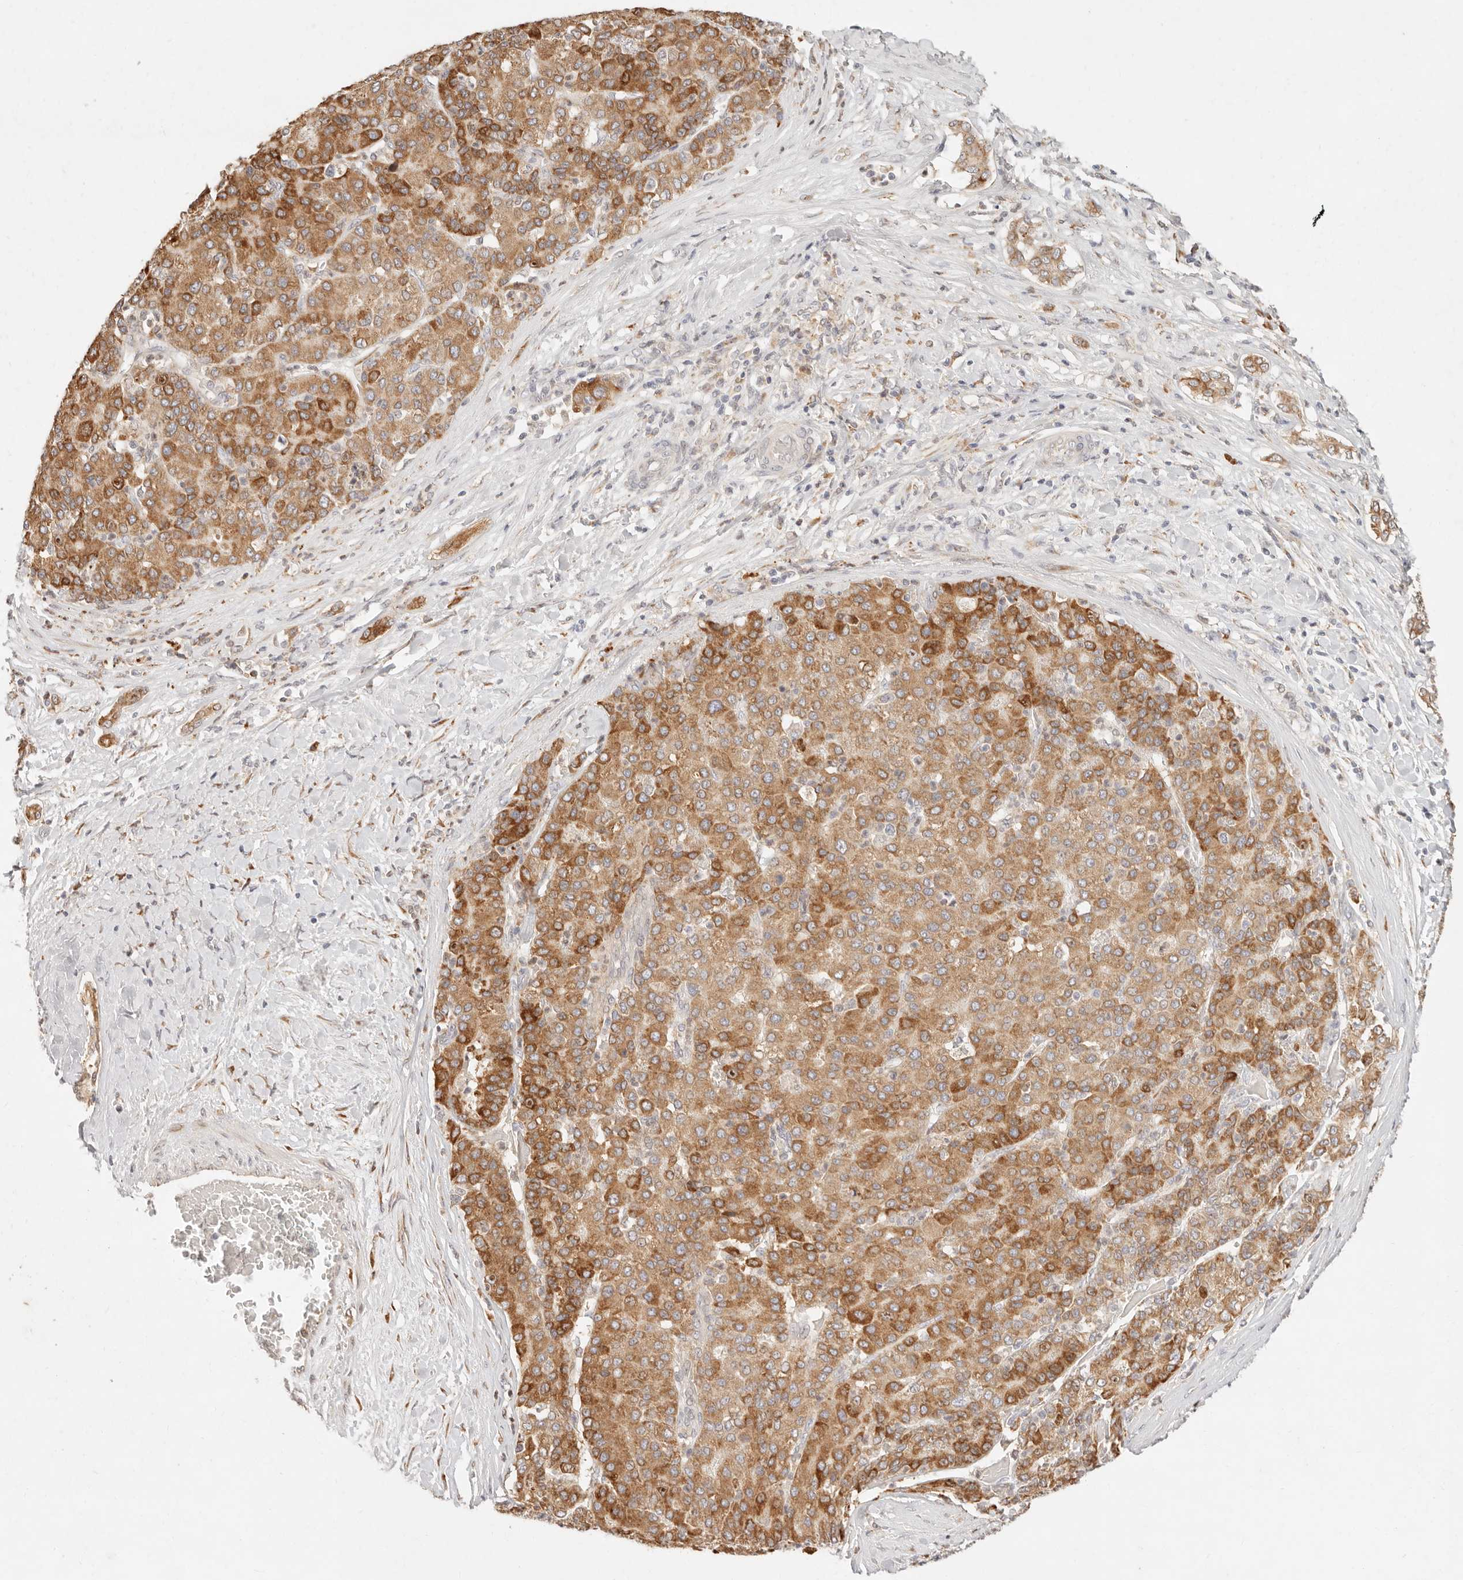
{"staining": {"intensity": "strong", "quantity": ">75%", "location": "cytoplasmic/membranous"}, "tissue": "liver cancer", "cell_type": "Tumor cells", "image_type": "cancer", "snomed": [{"axis": "morphology", "description": "Carcinoma, Hepatocellular, NOS"}, {"axis": "topography", "description": "Liver"}], "caption": "Immunohistochemistry (IHC) (DAB) staining of liver cancer (hepatocellular carcinoma) shows strong cytoplasmic/membranous protein positivity in about >75% of tumor cells.", "gene": "C1orf127", "patient": {"sex": "male", "age": 65}}